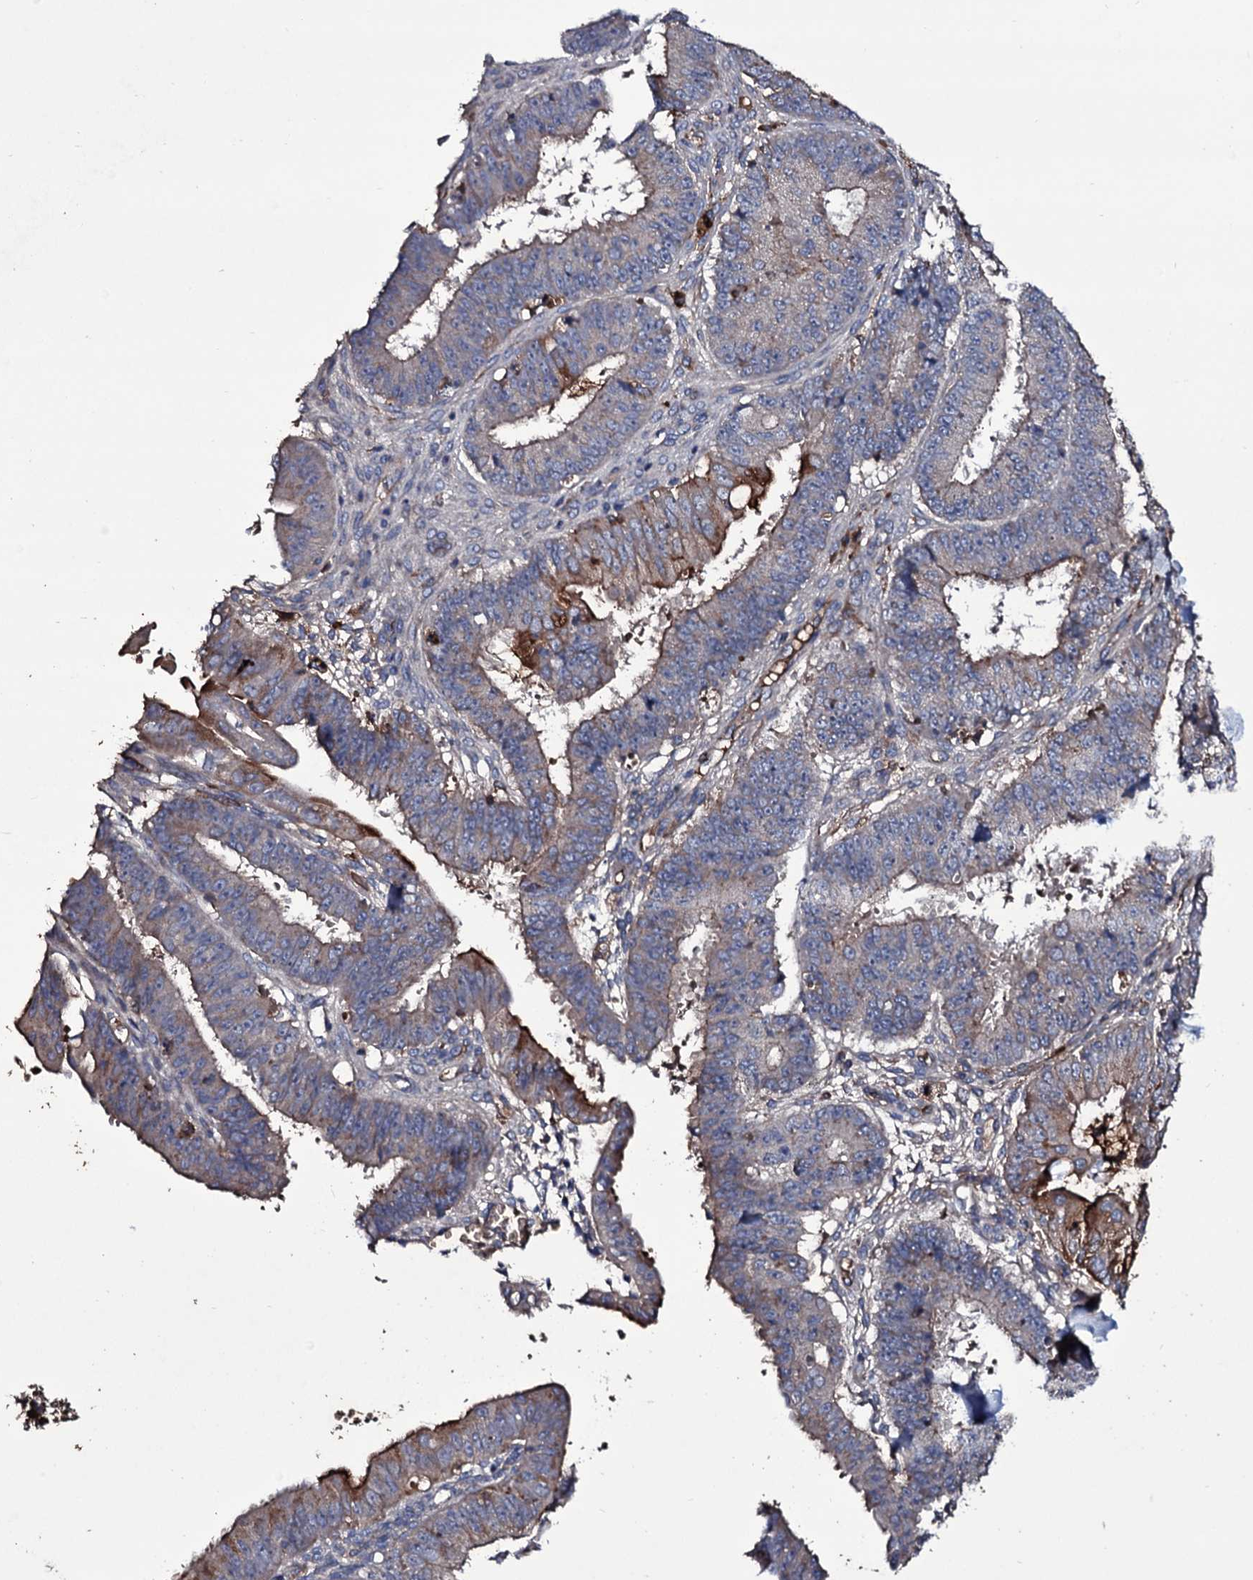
{"staining": {"intensity": "moderate", "quantity": "<25%", "location": "cytoplasmic/membranous"}, "tissue": "ovarian cancer", "cell_type": "Tumor cells", "image_type": "cancer", "snomed": [{"axis": "morphology", "description": "Carcinoma, endometroid"}, {"axis": "topography", "description": "Appendix"}, {"axis": "topography", "description": "Ovary"}], "caption": "Protein expression analysis of human ovarian cancer reveals moderate cytoplasmic/membranous positivity in approximately <25% of tumor cells.", "gene": "ZSWIM8", "patient": {"sex": "female", "age": 42}}